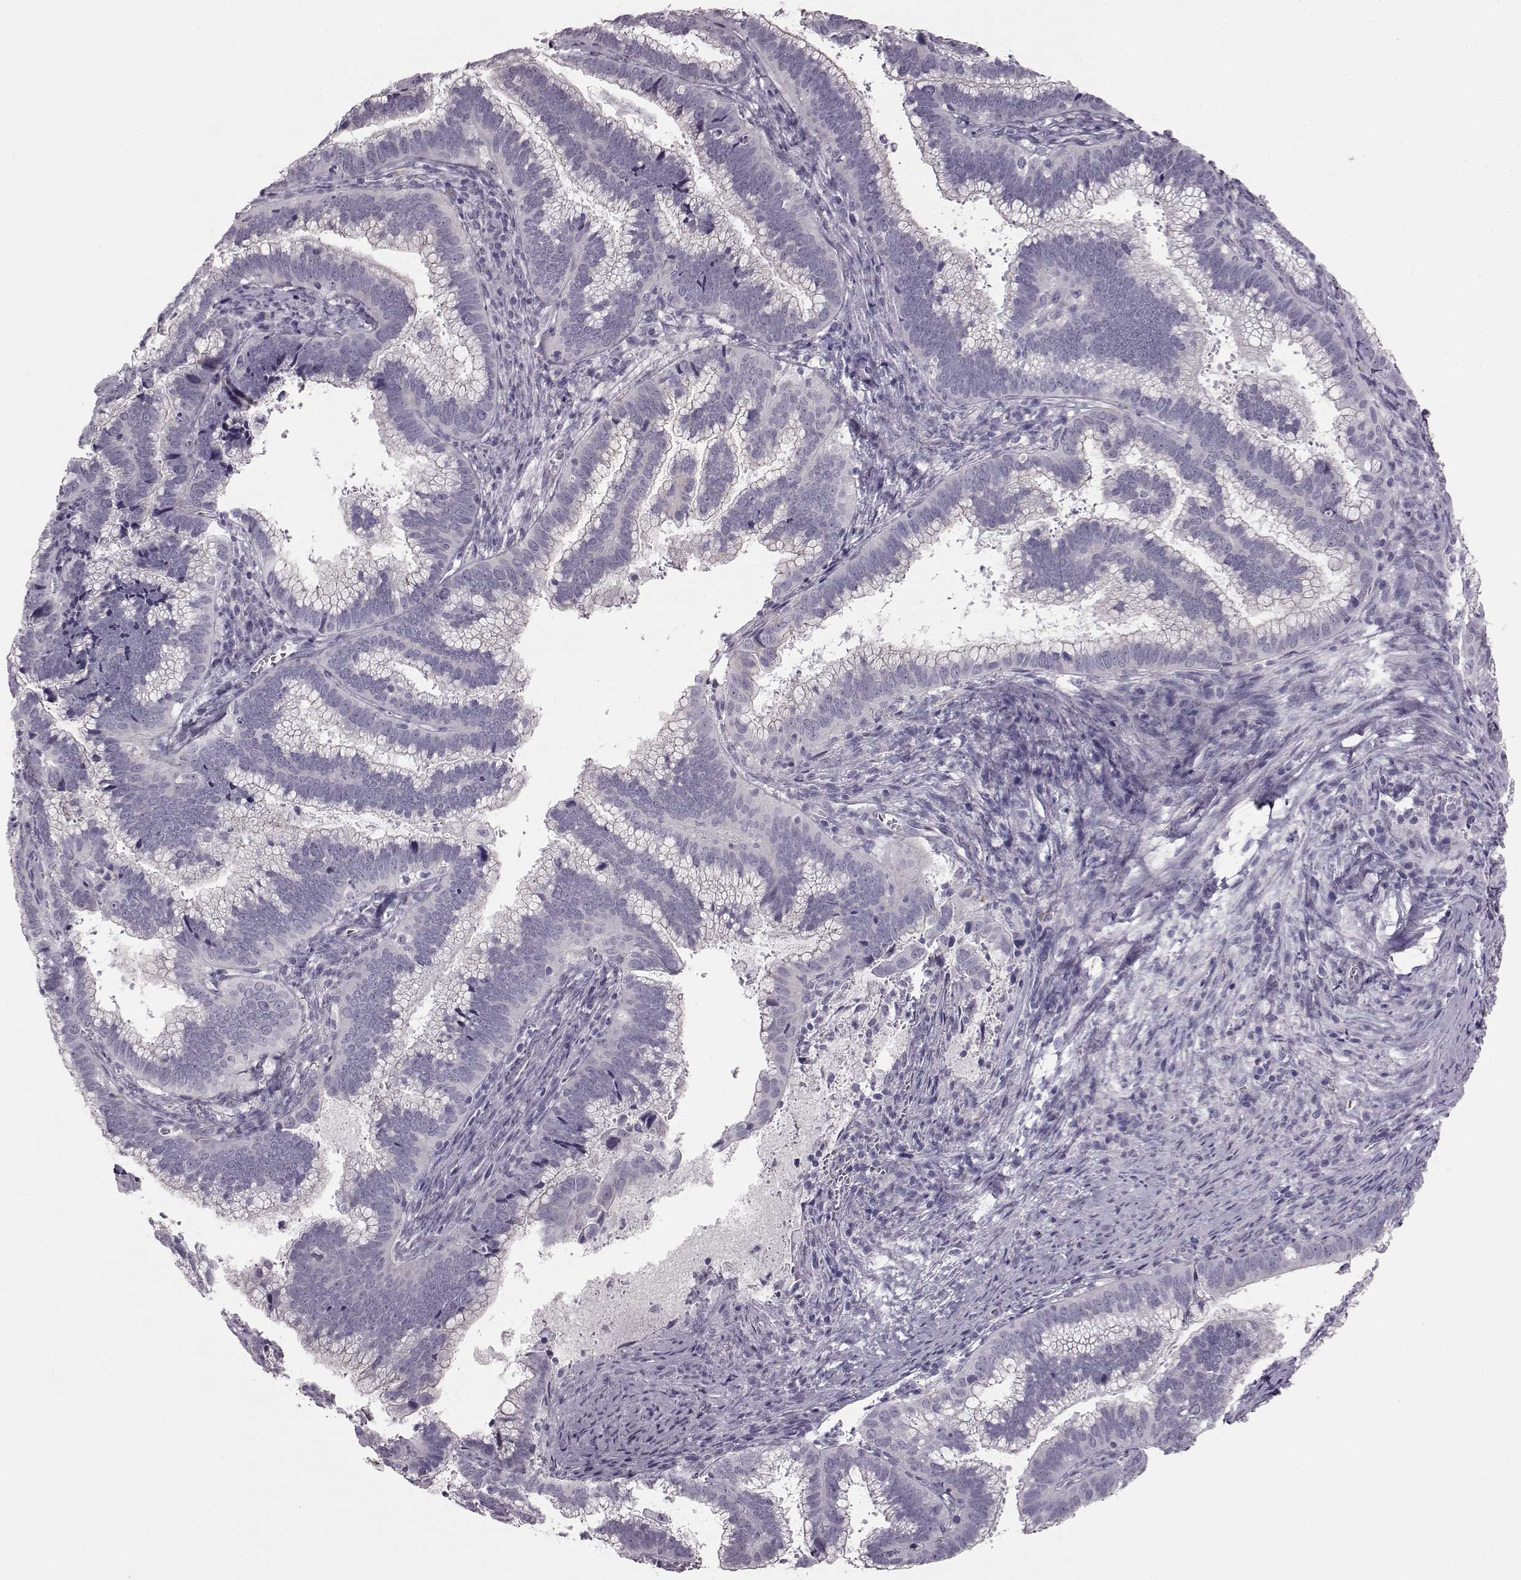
{"staining": {"intensity": "negative", "quantity": "none", "location": "none"}, "tissue": "cervical cancer", "cell_type": "Tumor cells", "image_type": "cancer", "snomed": [{"axis": "morphology", "description": "Adenocarcinoma, NOS"}, {"axis": "topography", "description": "Cervix"}], "caption": "Tumor cells show no significant expression in cervical cancer. (DAB (3,3'-diaminobenzidine) IHC, high magnification).", "gene": "SNTG1", "patient": {"sex": "female", "age": 61}}